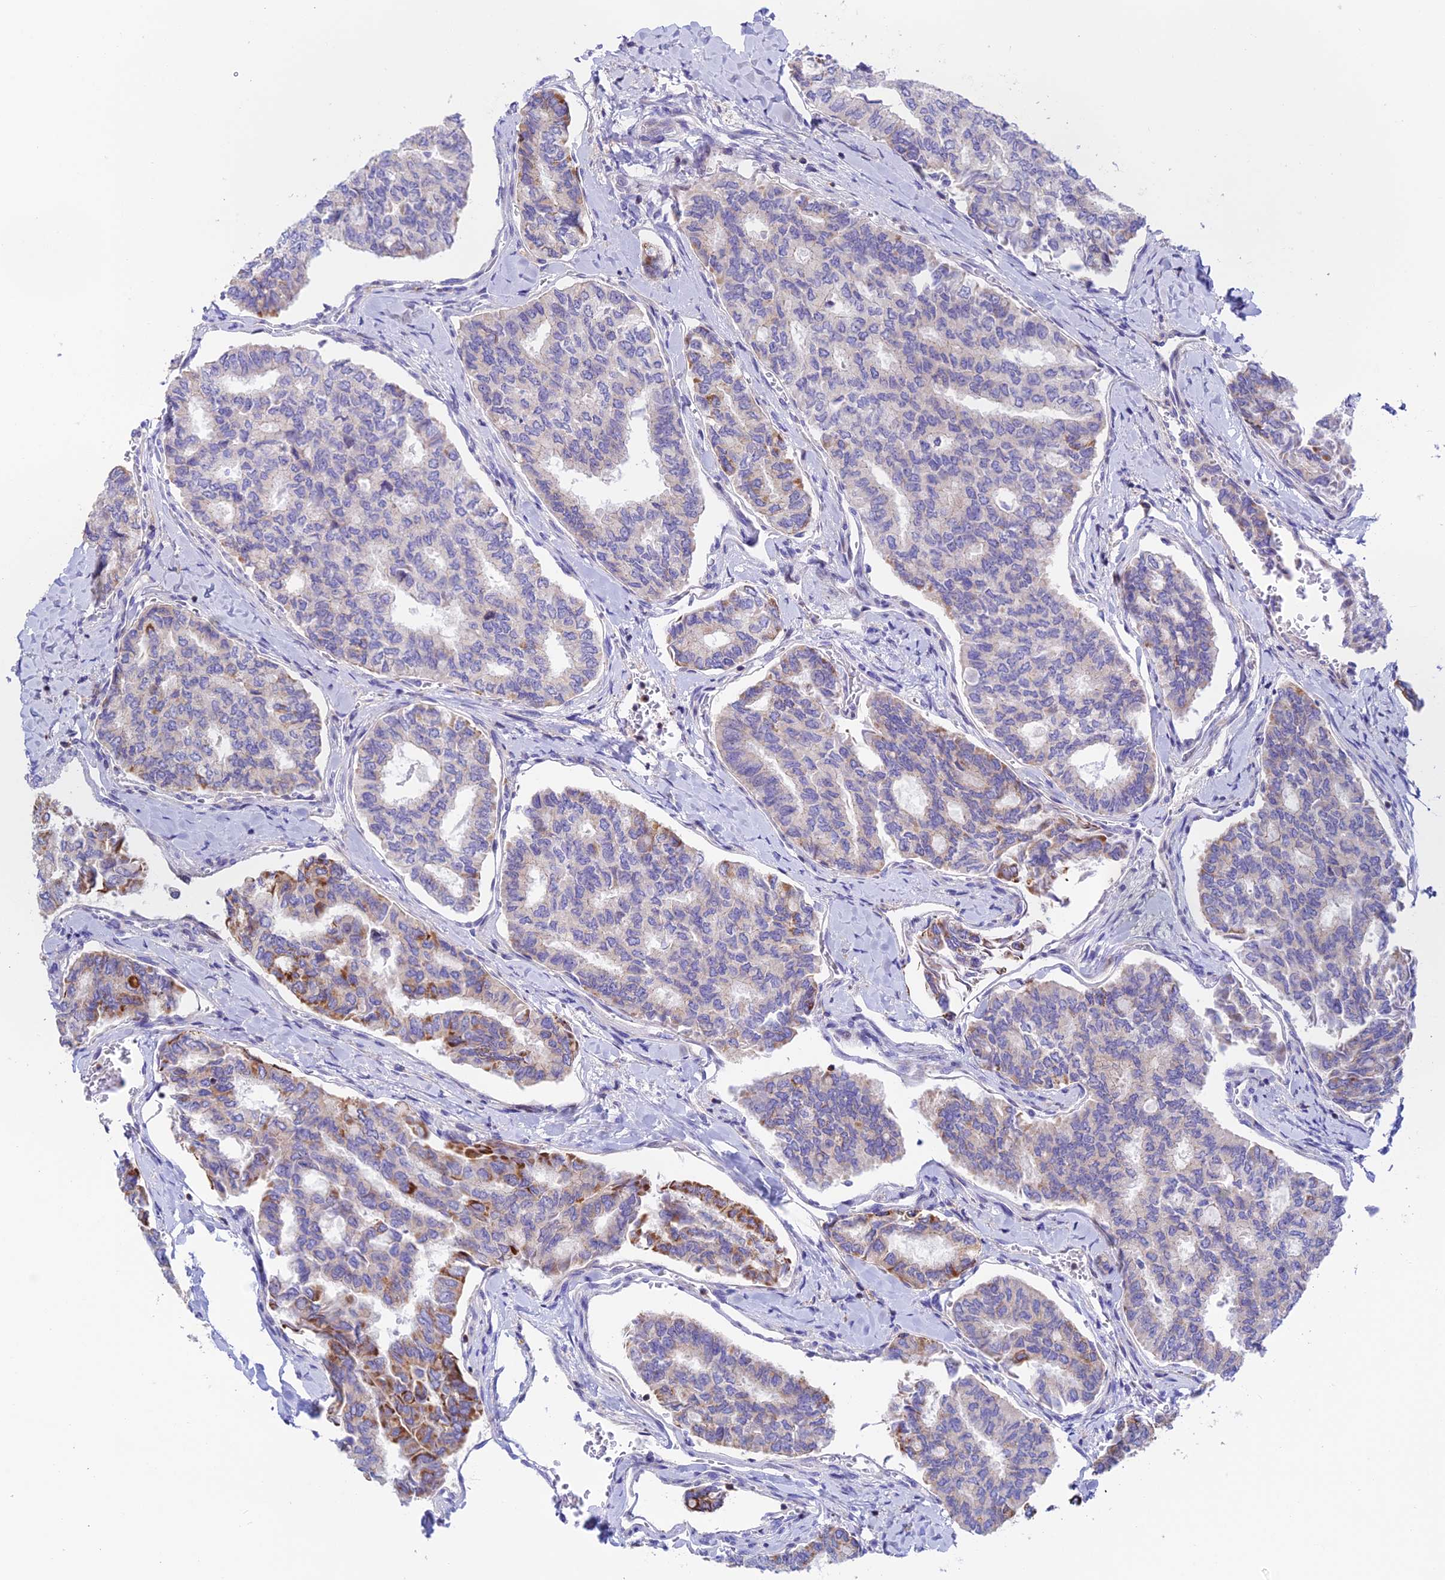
{"staining": {"intensity": "moderate", "quantity": "<25%", "location": "cytoplasmic/membranous"}, "tissue": "thyroid cancer", "cell_type": "Tumor cells", "image_type": "cancer", "snomed": [{"axis": "morphology", "description": "Papillary adenocarcinoma, NOS"}, {"axis": "topography", "description": "Thyroid gland"}], "caption": "Protein analysis of papillary adenocarcinoma (thyroid) tissue shows moderate cytoplasmic/membranous staining in approximately <25% of tumor cells.", "gene": "PRIM1", "patient": {"sex": "female", "age": 35}}